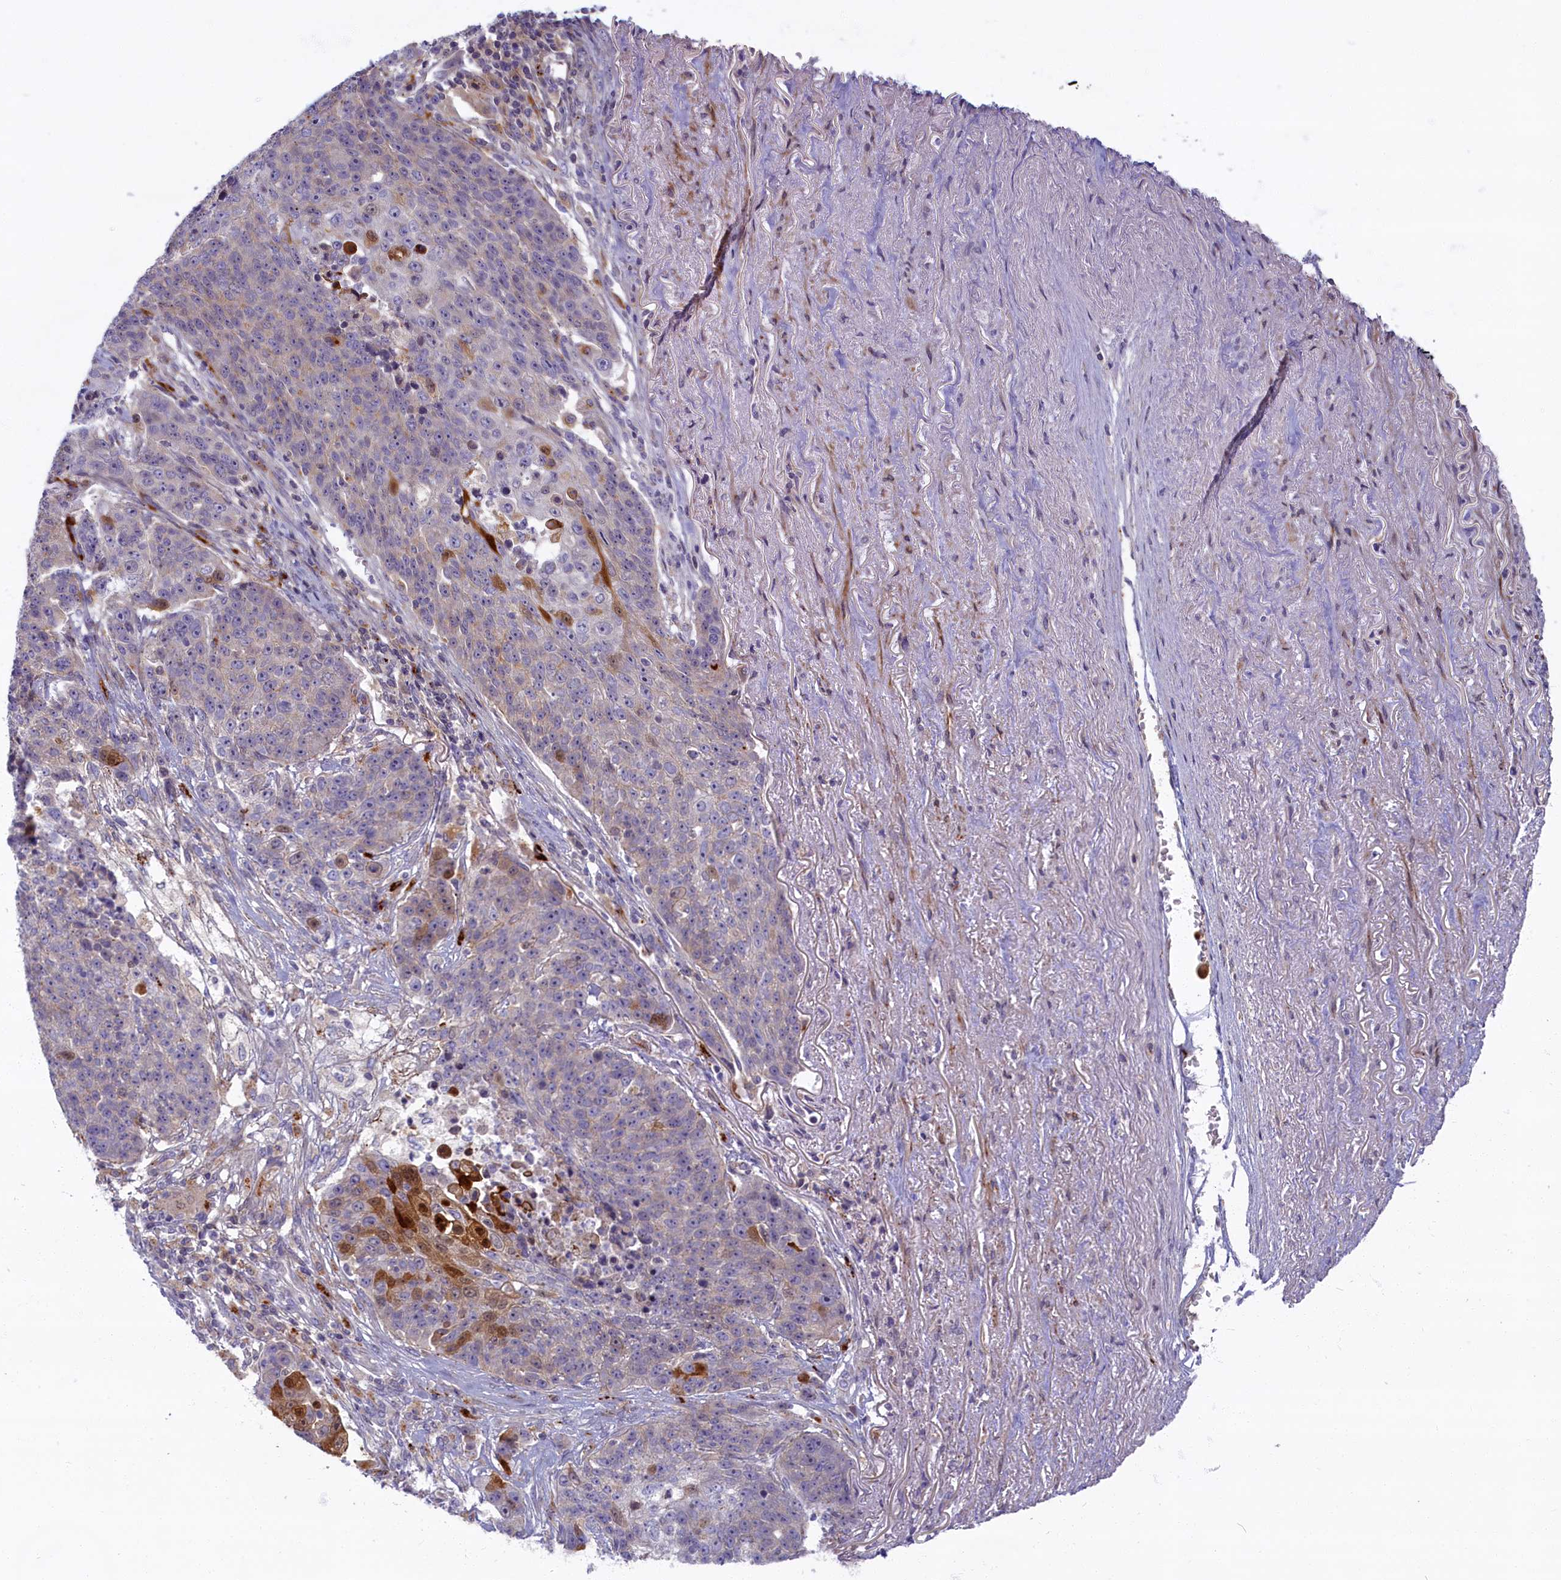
{"staining": {"intensity": "negative", "quantity": "none", "location": "none"}, "tissue": "lung cancer", "cell_type": "Tumor cells", "image_type": "cancer", "snomed": [{"axis": "morphology", "description": "Normal tissue, NOS"}, {"axis": "morphology", "description": "Squamous cell carcinoma, NOS"}, {"axis": "topography", "description": "Lymph node"}, {"axis": "topography", "description": "Lung"}], "caption": "IHC micrograph of human lung cancer (squamous cell carcinoma) stained for a protein (brown), which displays no staining in tumor cells.", "gene": "FCSK", "patient": {"sex": "male", "age": 66}}